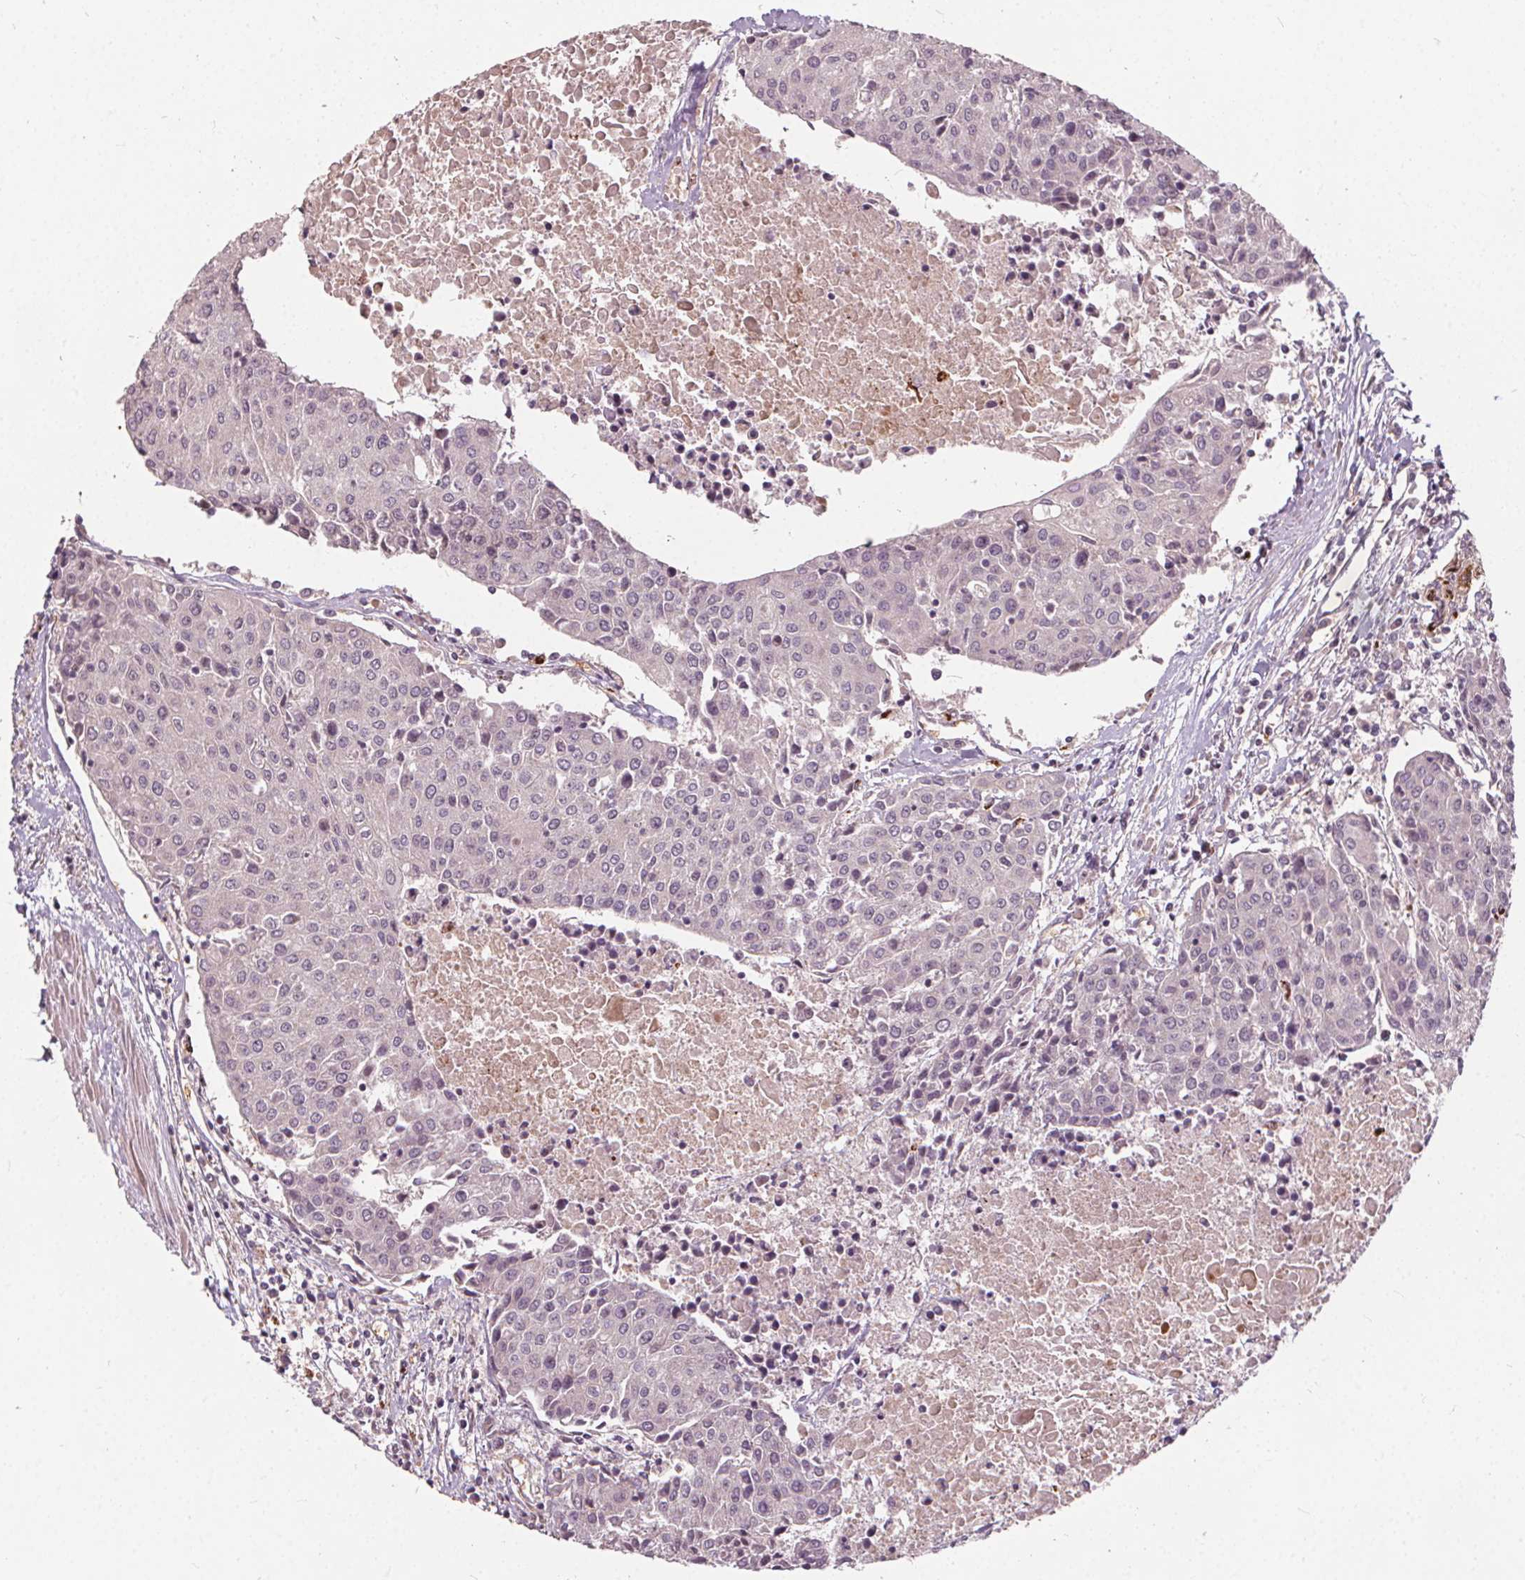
{"staining": {"intensity": "negative", "quantity": "none", "location": "none"}, "tissue": "urothelial cancer", "cell_type": "Tumor cells", "image_type": "cancer", "snomed": [{"axis": "morphology", "description": "Urothelial carcinoma, High grade"}, {"axis": "topography", "description": "Urinary bladder"}], "caption": "DAB immunohistochemical staining of human urothelial cancer reveals no significant positivity in tumor cells.", "gene": "IPO13", "patient": {"sex": "female", "age": 85}}